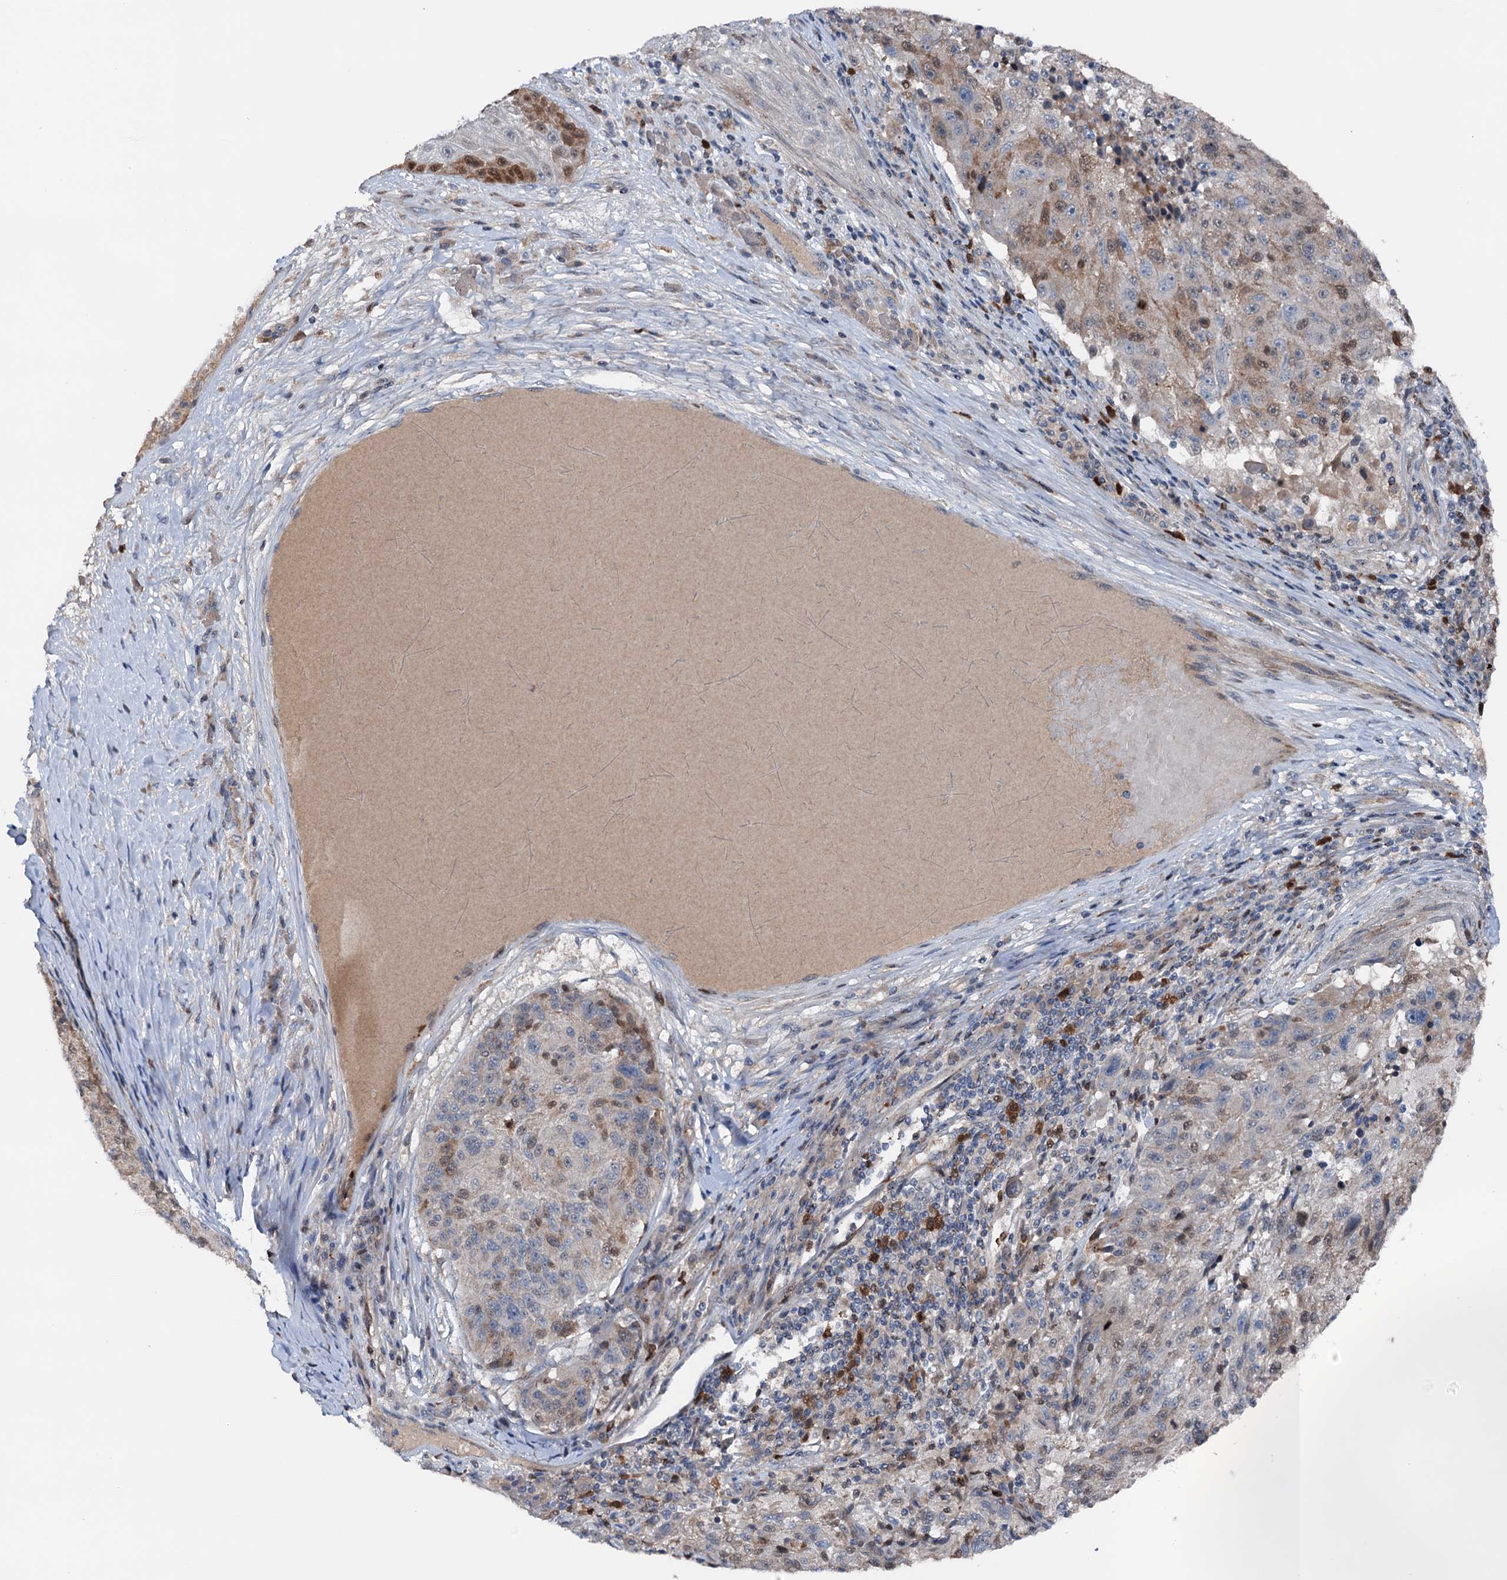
{"staining": {"intensity": "weak", "quantity": "25%-75%", "location": "cytoplasmic/membranous,nuclear"}, "tissue": "melanoma", "cell_type": "Tumor cells", "image_type": "cancer", "snomed": [{"axis": "morphology", "description": "Malignant melanoma, NOS"}, {"axis": "topography", "description": "Skin"}], "caption": "This photomicrograph reveals immunohistochemistry (IHC) staining of human malignant melanoma, with low weak cytoplasmic/membranous and nuclear positivity in about 25%-75% of tumor cells.", "gene": "NCAPD2", "patient": {"sex": "male", "age": 53}}